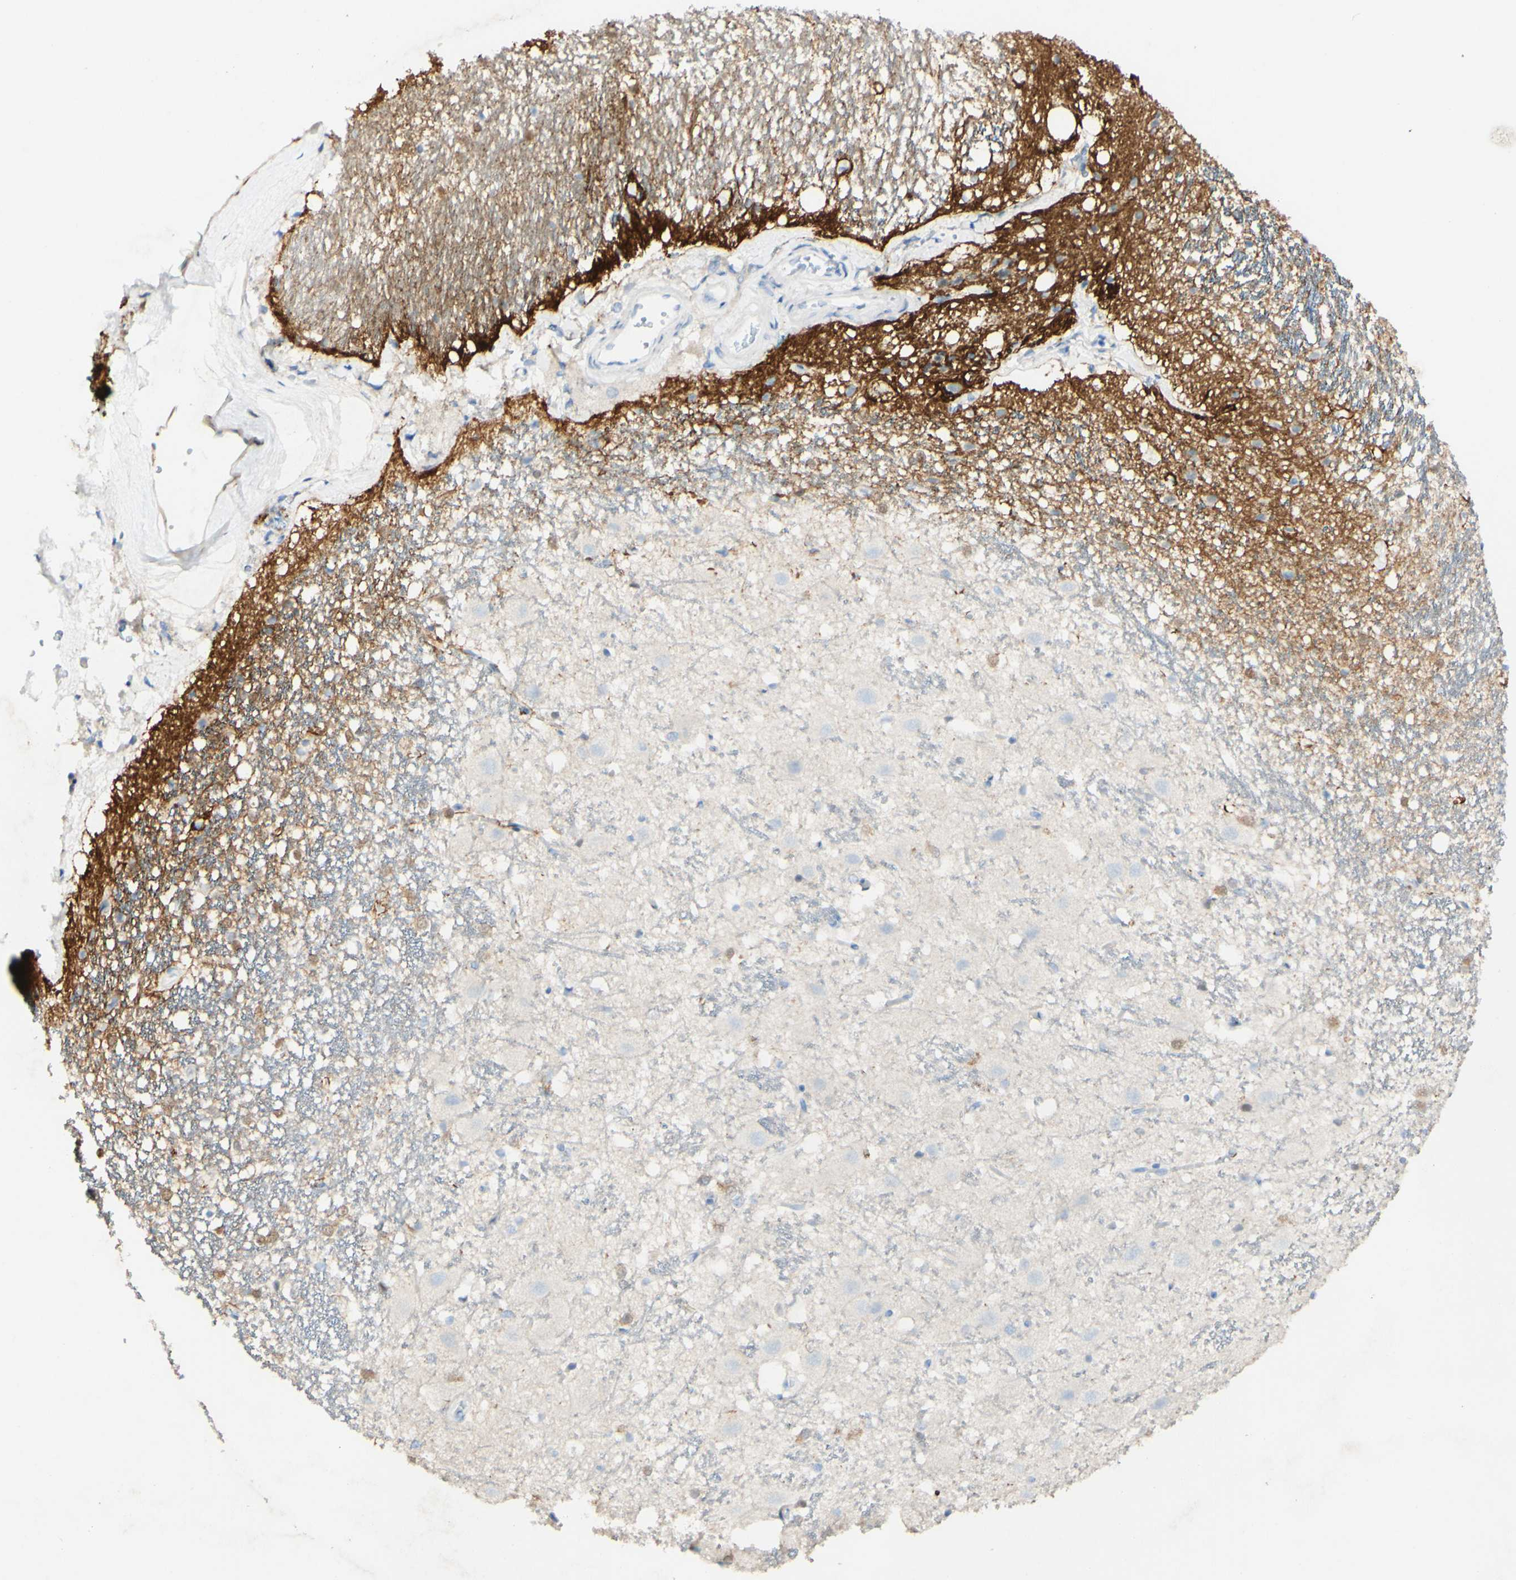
{"staining": {"intensity": "weak", "quantity": "<25%", "location": "cytoplasmic/membranous"}, "tissue": "hippocampus", "cell_type": "Glial cells", "image_type": "normal", "snomed": [{"axis": "morphology", "description": "Normal tissue, NOS"}, {"axis": "topography", "description": "Hippocampus"}], "caption": "DAB (3,3'-diaminobenzidine) immunohistochemical staining of benign human hippocampus exhibits no significant staining in glial cells.", "gene": "FGF4", "patient": {"sex": "female", "age": 19}}